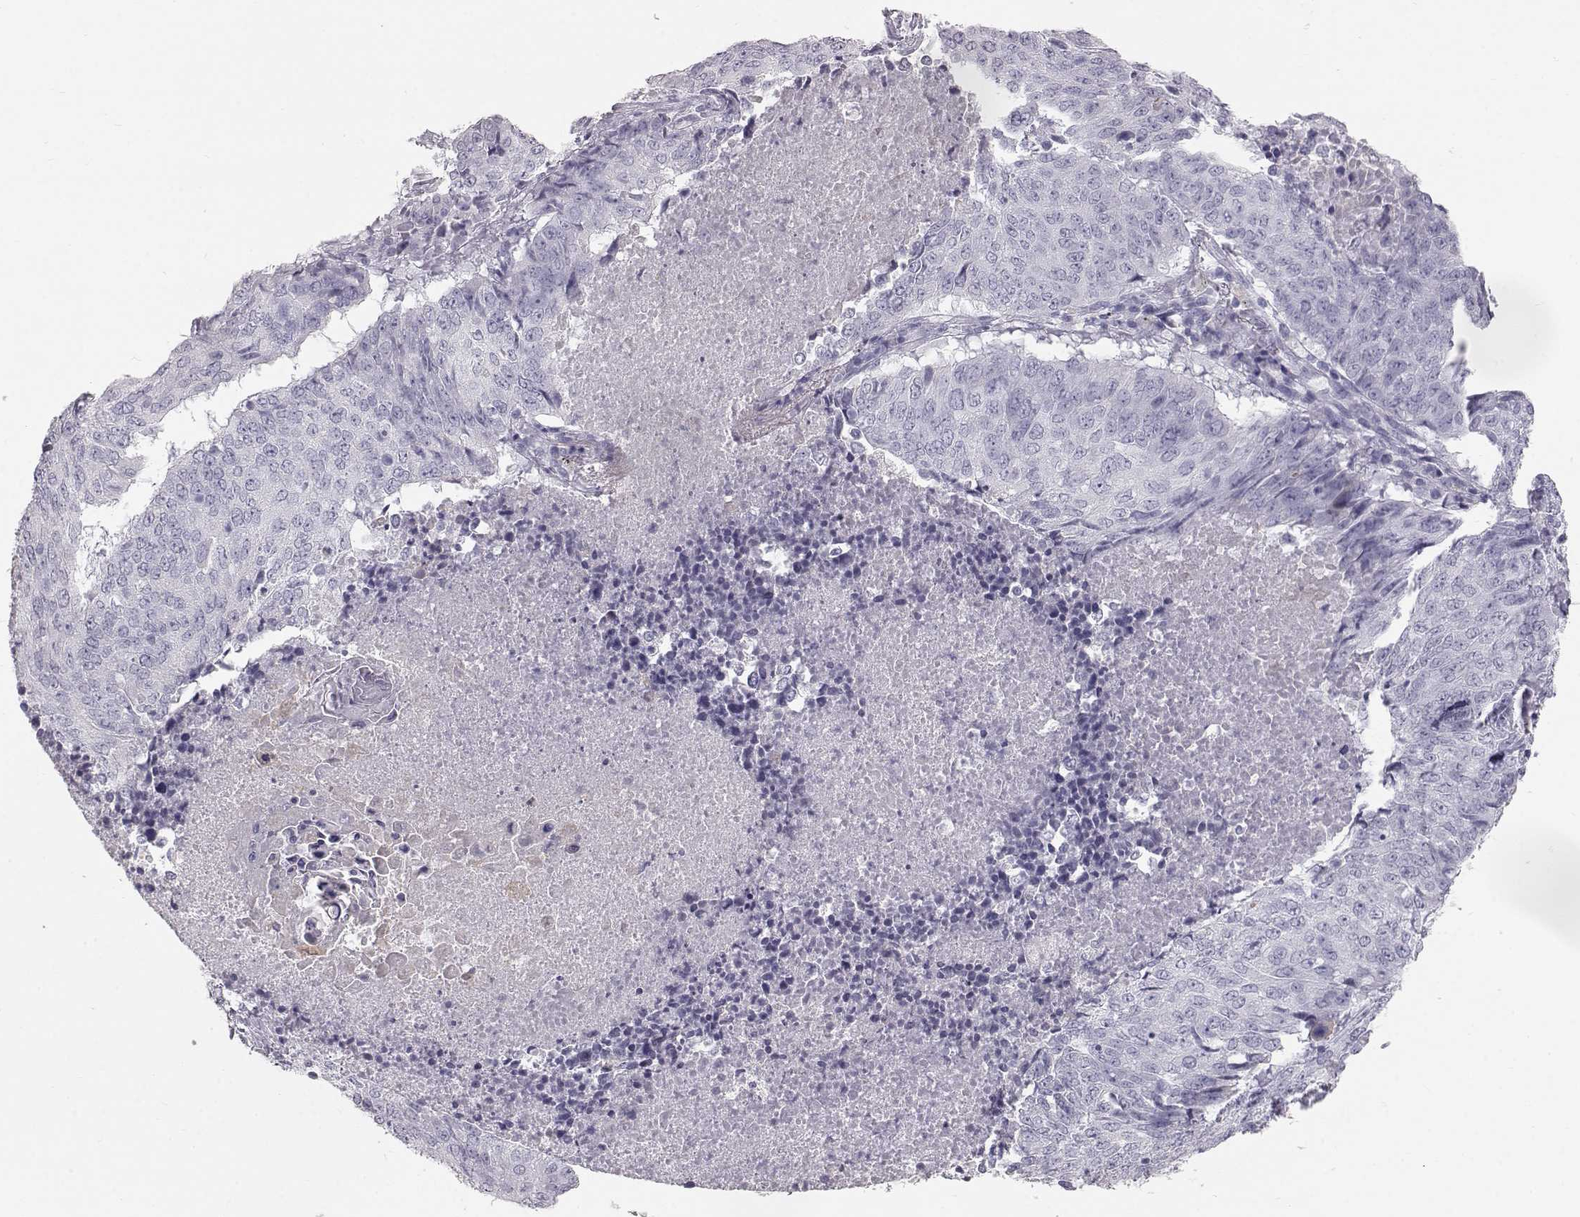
{"staining": {"intensity": "negative", "quantity": "none", "location": "none"}, "tissue": "lung cancer", "cell_type": "Tumor cells", "image_type": "cancer", "snomed": [{"axis": "morphology", "description": "Normal tissue, NOS"}, {"axis": "morphology", "description": "Squamous cell carcinoma, NOS"}, {"axis": "topography", "description": "Bronchus"}, {"axis": "topography", "description": "Lung"}], "caption": "This is an immunohistochemistry (IHC) photomicrograph of lung cancer. There is no positivity in tumor cells.", "gene": "KRT33A", "patient": {"sex": "male", "age": 64}}